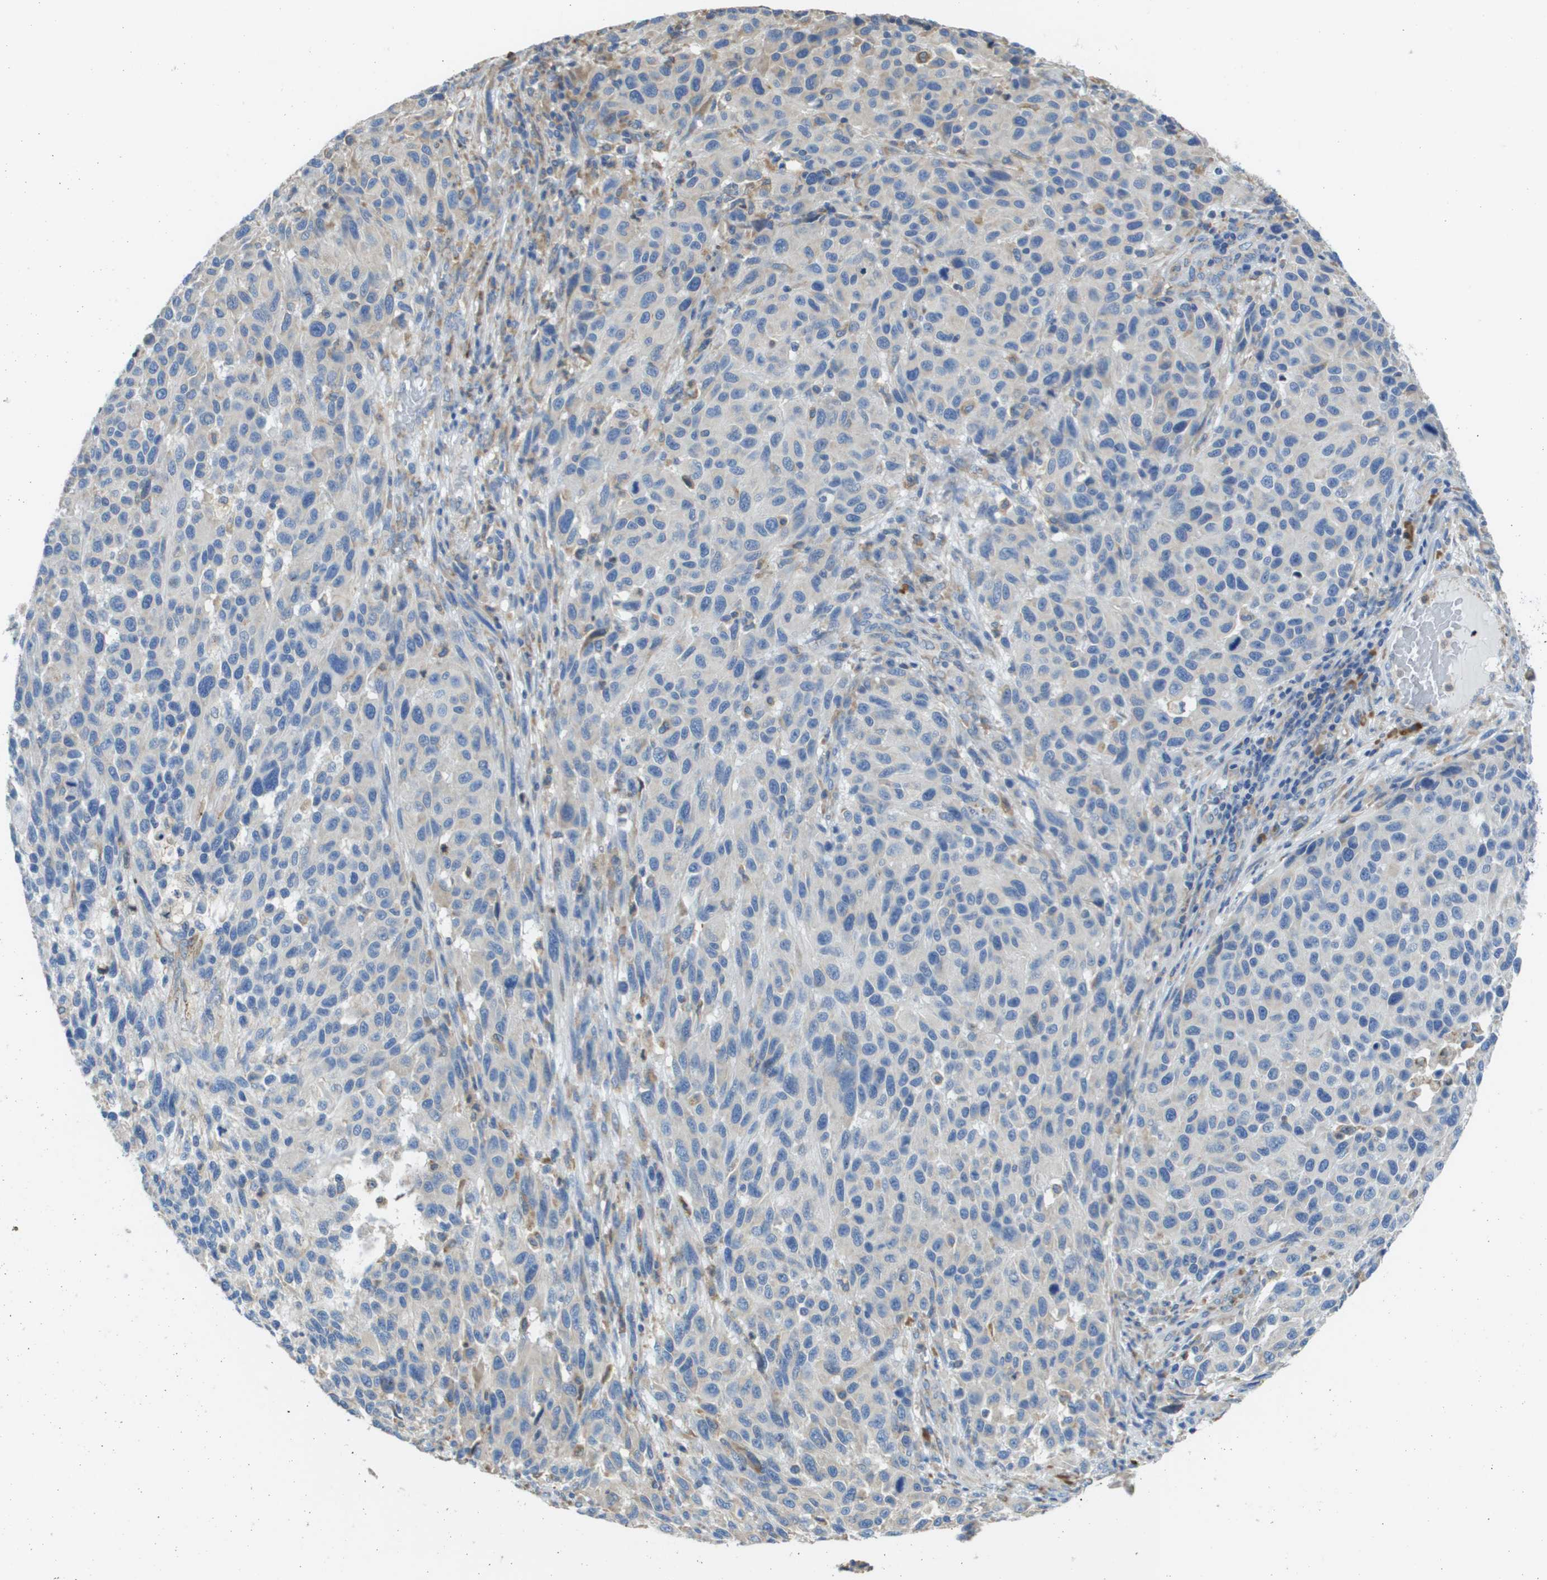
{"staining": {"intensity": "negative", "quantity": "none", "location": "none"}, "tissue": "melanoma", "cell_type": "Tumor cells", "image_type": "cancer", "snomed": [{"axis": "morphology", "description": "Malignant melanoma, Metastatic site"}, {"axis": "topography", "description": "Lymph node"}], "caption": "Protein analysis of malignant melanoma (metastatic site) demonstrates no significant positivity in tumor cells.", "gene": "SDR42E1", "patient": {"sex": "male", "age": 61}}